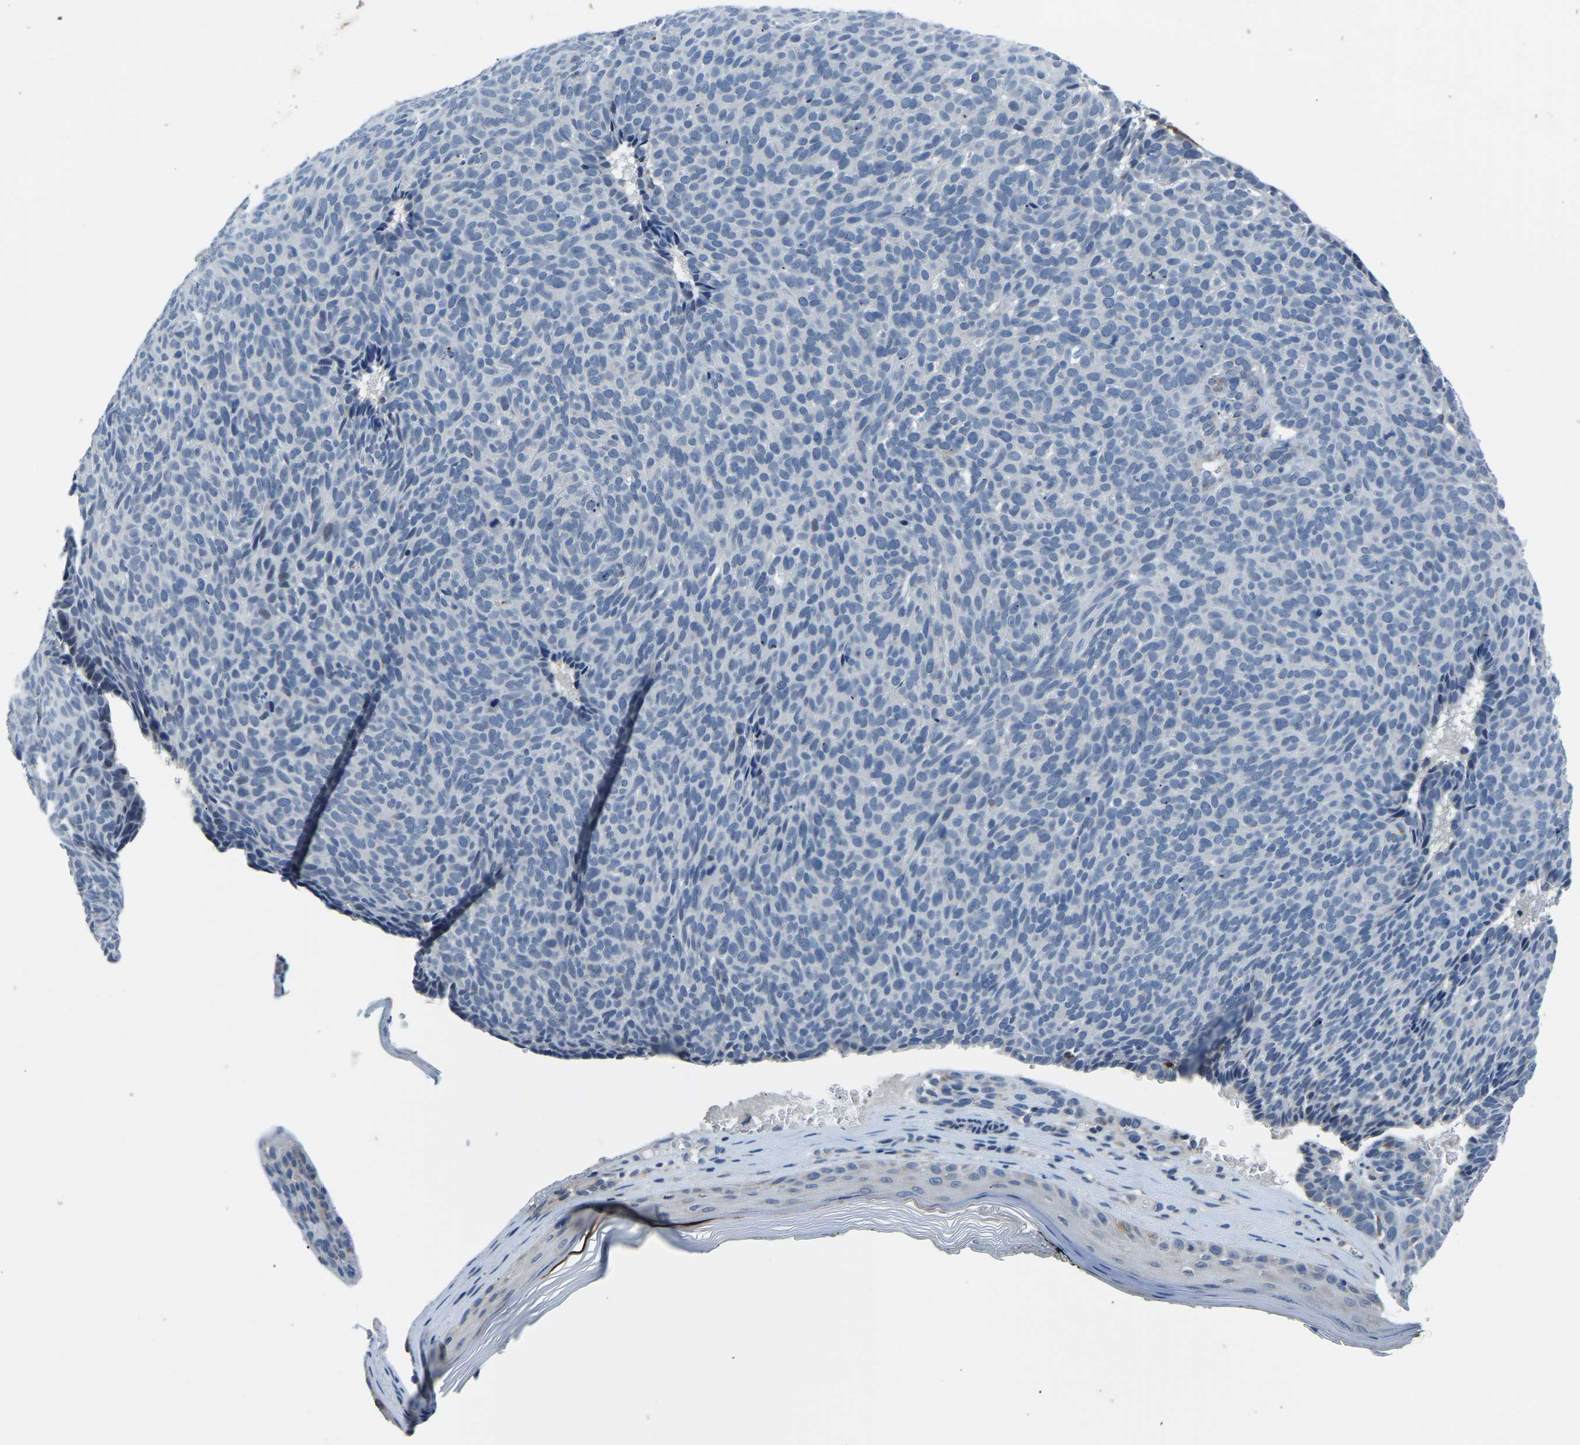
{"staining": {"intensity": "negative", "quantity": "none", "location": "none"}, "tissue": "skin cancer", "cell_type": "Tumor cells", "image_type": "cancer", "snomed": [{"axis": "morphology", "description": "Basal cell carcinoma"}, {"axis": "topography", "description": "Skin"}], "caption": "Skin cancer (basal cell carcinoma) stained for a protein using immunohistochemistry (IHC) exhibits no expression tumor cells.", "gene": "LIAS", "patient": {"sex": "male", "age": 61}}